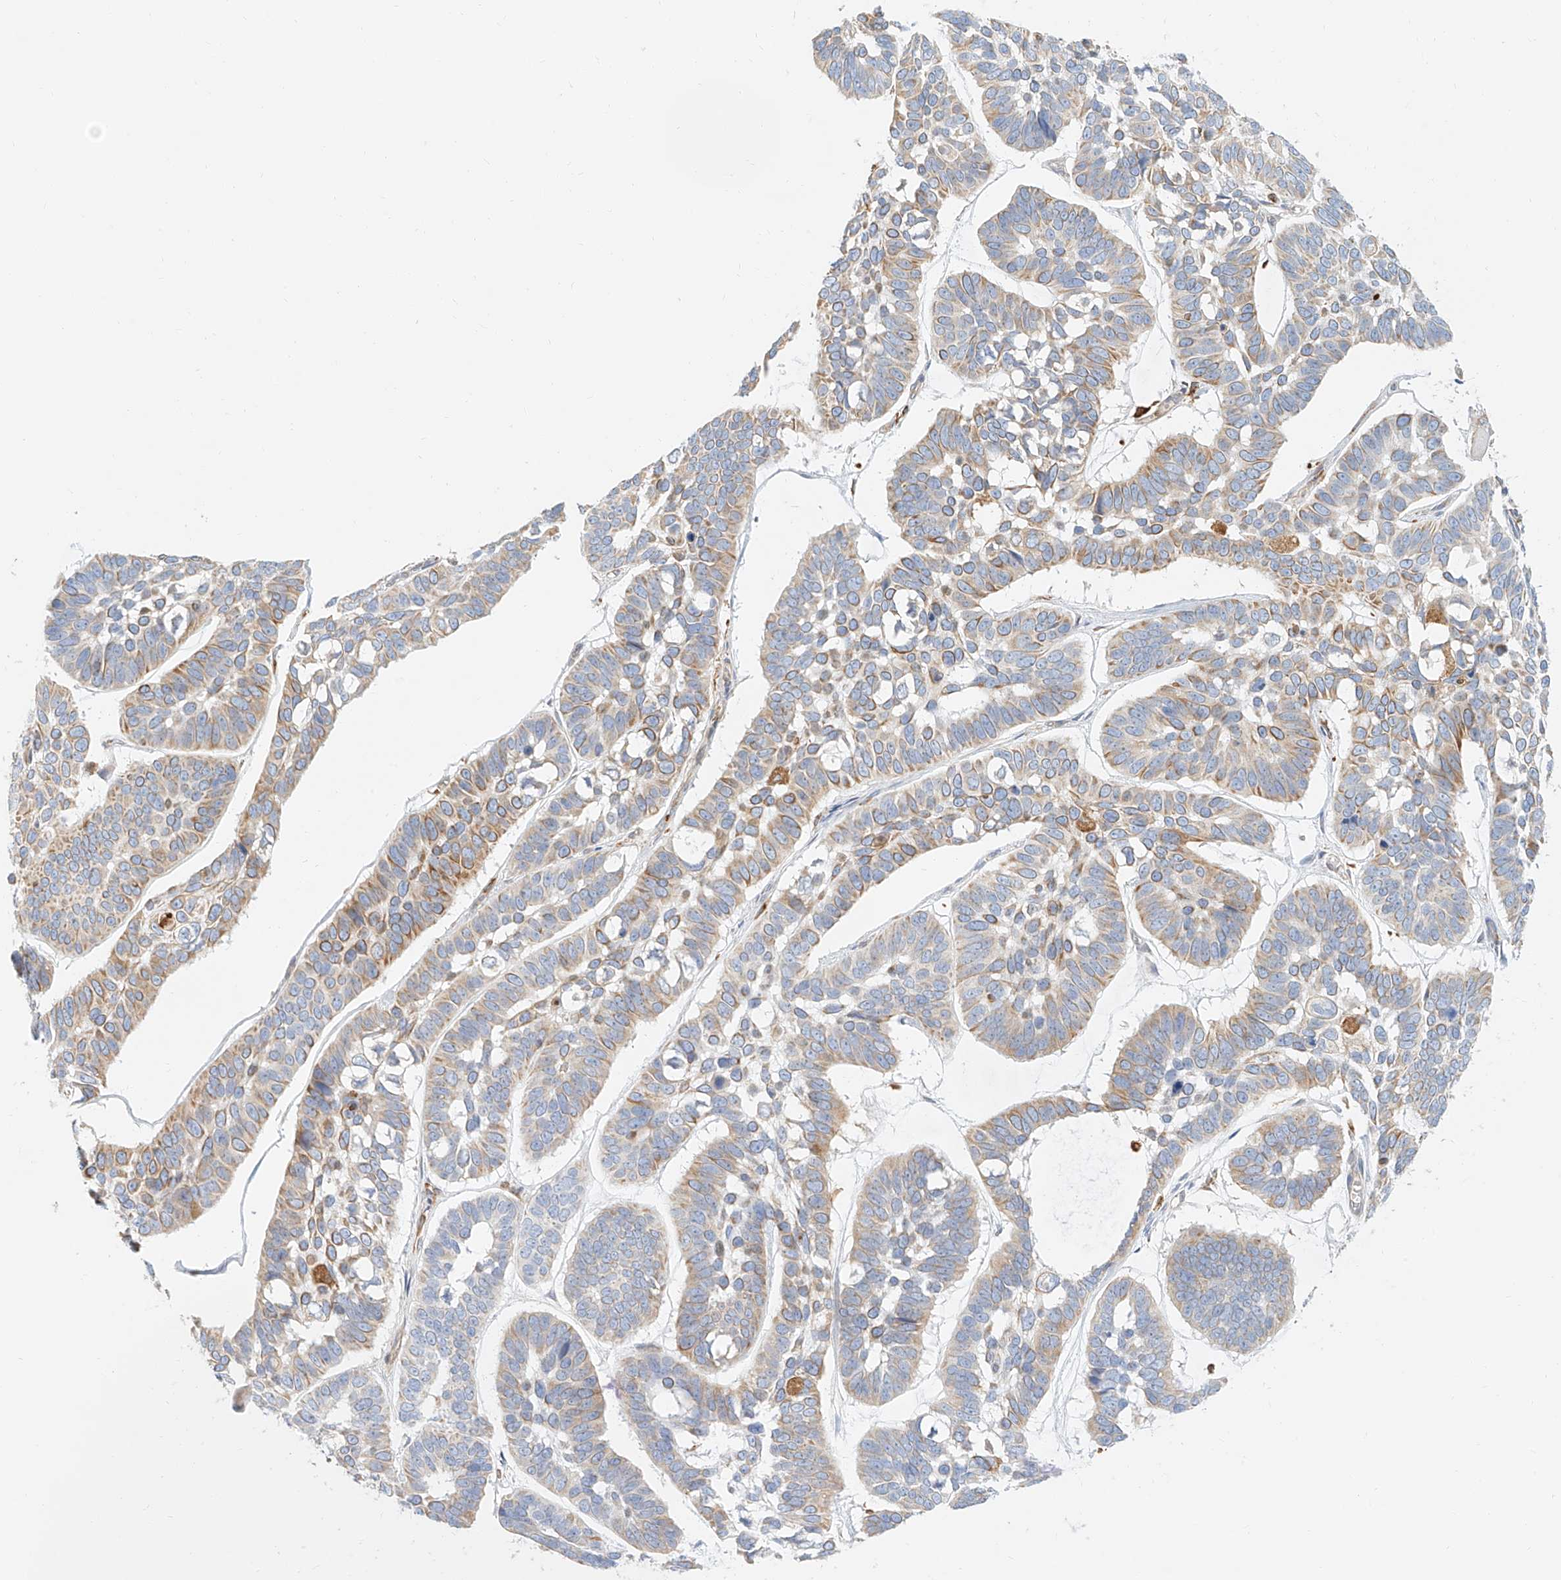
{"staining": {"intensity": "weak", "quantity": "25%-75%", "location": "cytoplasmic/membranous"}, "tissue": "skin cancer", "cell_type": "Tumor cells", "image_type": "cancer", "snomed": [{"axis": "morphology", "description": "Basal cell carcinoma"}, {"axis": "topography", "description": "Skin"}], "caption": "Immunohistochemical staining of skin cancer (basal cell carcinoma) shows weak cytoplasmic/membranous protein staining in approximately 25%-75% of tumor cells. Immunohistochemistry (ihc) stains the protein in brown and the nuclei are stained blue.", "gene": "DHRS7", "patient": {"sex": "male", "age": 62}}